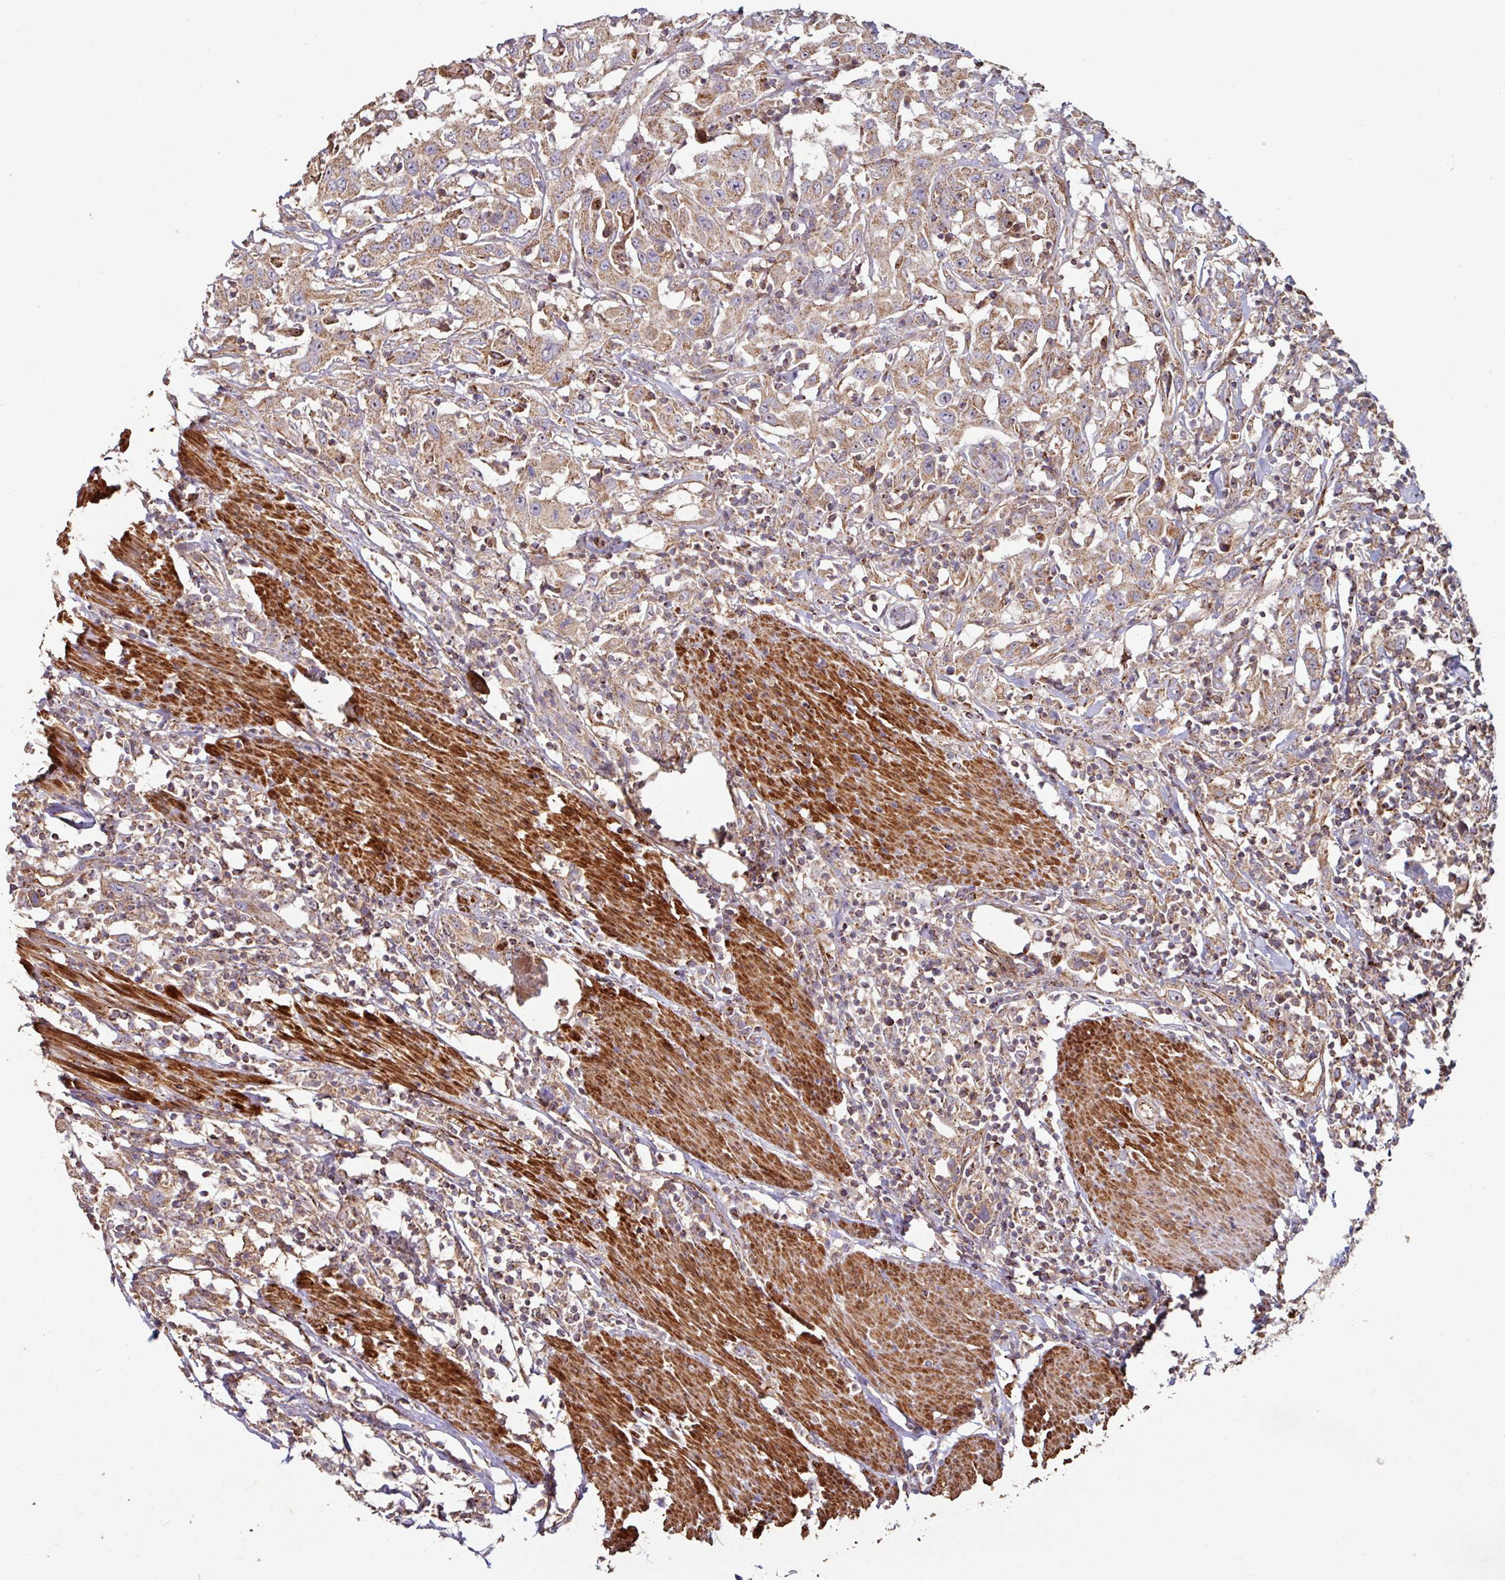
{"staining": {"intensity": "moderate", "quantity": ">75%", "location": "cytoplasmic/membranous"}, "tissue": "urothelial cancer", "cell_type": "Tumor cells", "image_type": "cancer", "snomed": [{"axis": "morphology", "description": "Urothelial carcinoma, High grade"}, {"axis": "topography", "description": "Urinary bladder"}], "caption": "This image reveals IHC staining of human urothelial carcinoma (high-grade), with medium moderate cytoplasmic/membranous expression in about >75% of tumor cells.", "gene": "OR2D3", "patient": {"sex": "male", "age": 61}}